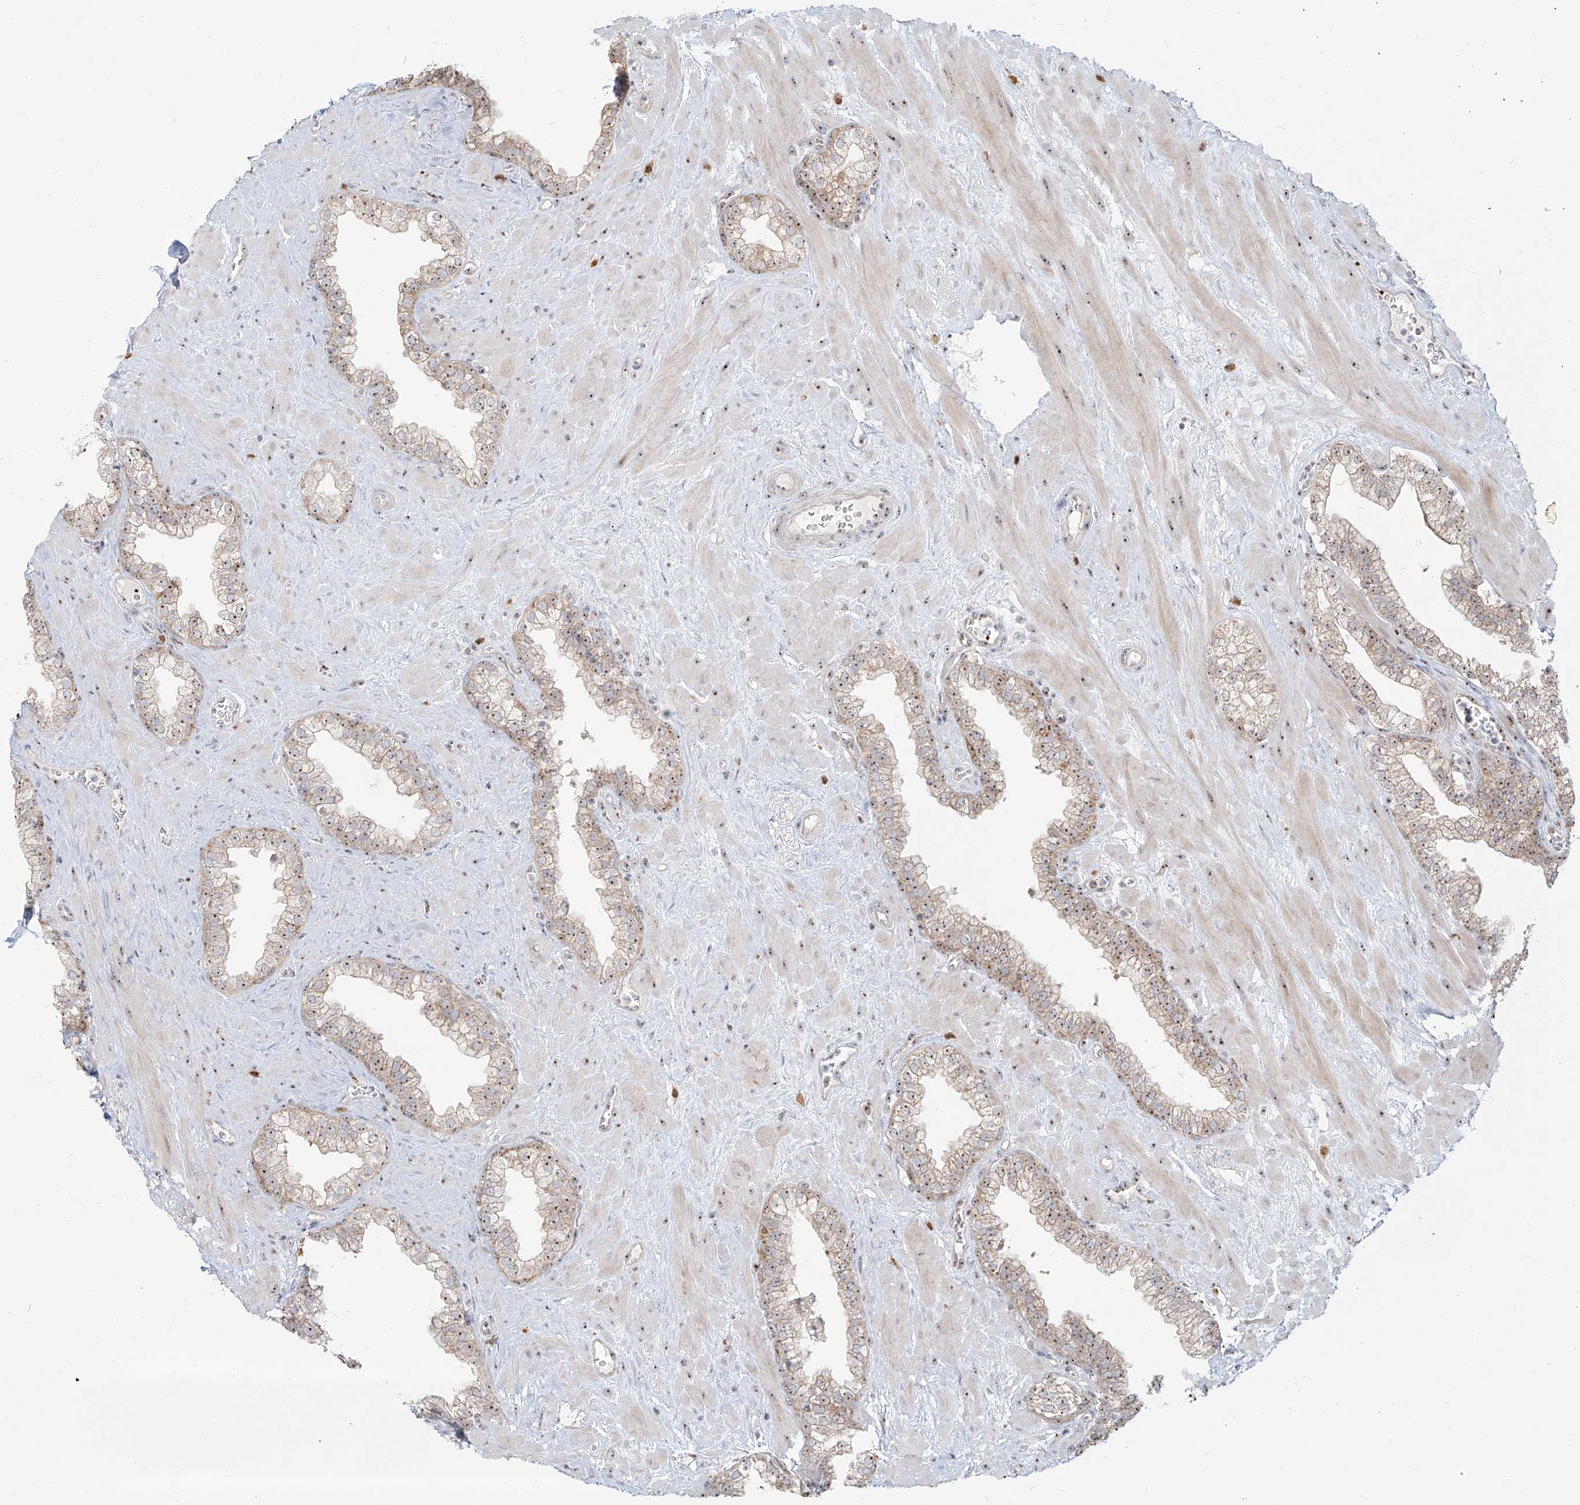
{"staining": {"intensity": "moderate", "quantity": ">75%", "location": "cytoplasmic/membranous,nuclear"}, "tissue": "prostate", "cell_type": "Glandular cells", "image_type": "normal", "snomed": [{"axis": "morphology", "description": "Normal tissue, NOS"}, {"axis": "morphology", "description": "Urothelial carcinoma, Low grade"}, {"axis": "topography", "description": "Urinary bladder"}, {"axis": "topography", "description": "Prostate"}], "caption": "This is an image of IHC staining of normal prostate, which shows moderate expression in the cytoplasmic/membranous,nuclear of glandular cells.", "gene": "BYSL", "patient": {"sex": "male", "age": 60}}